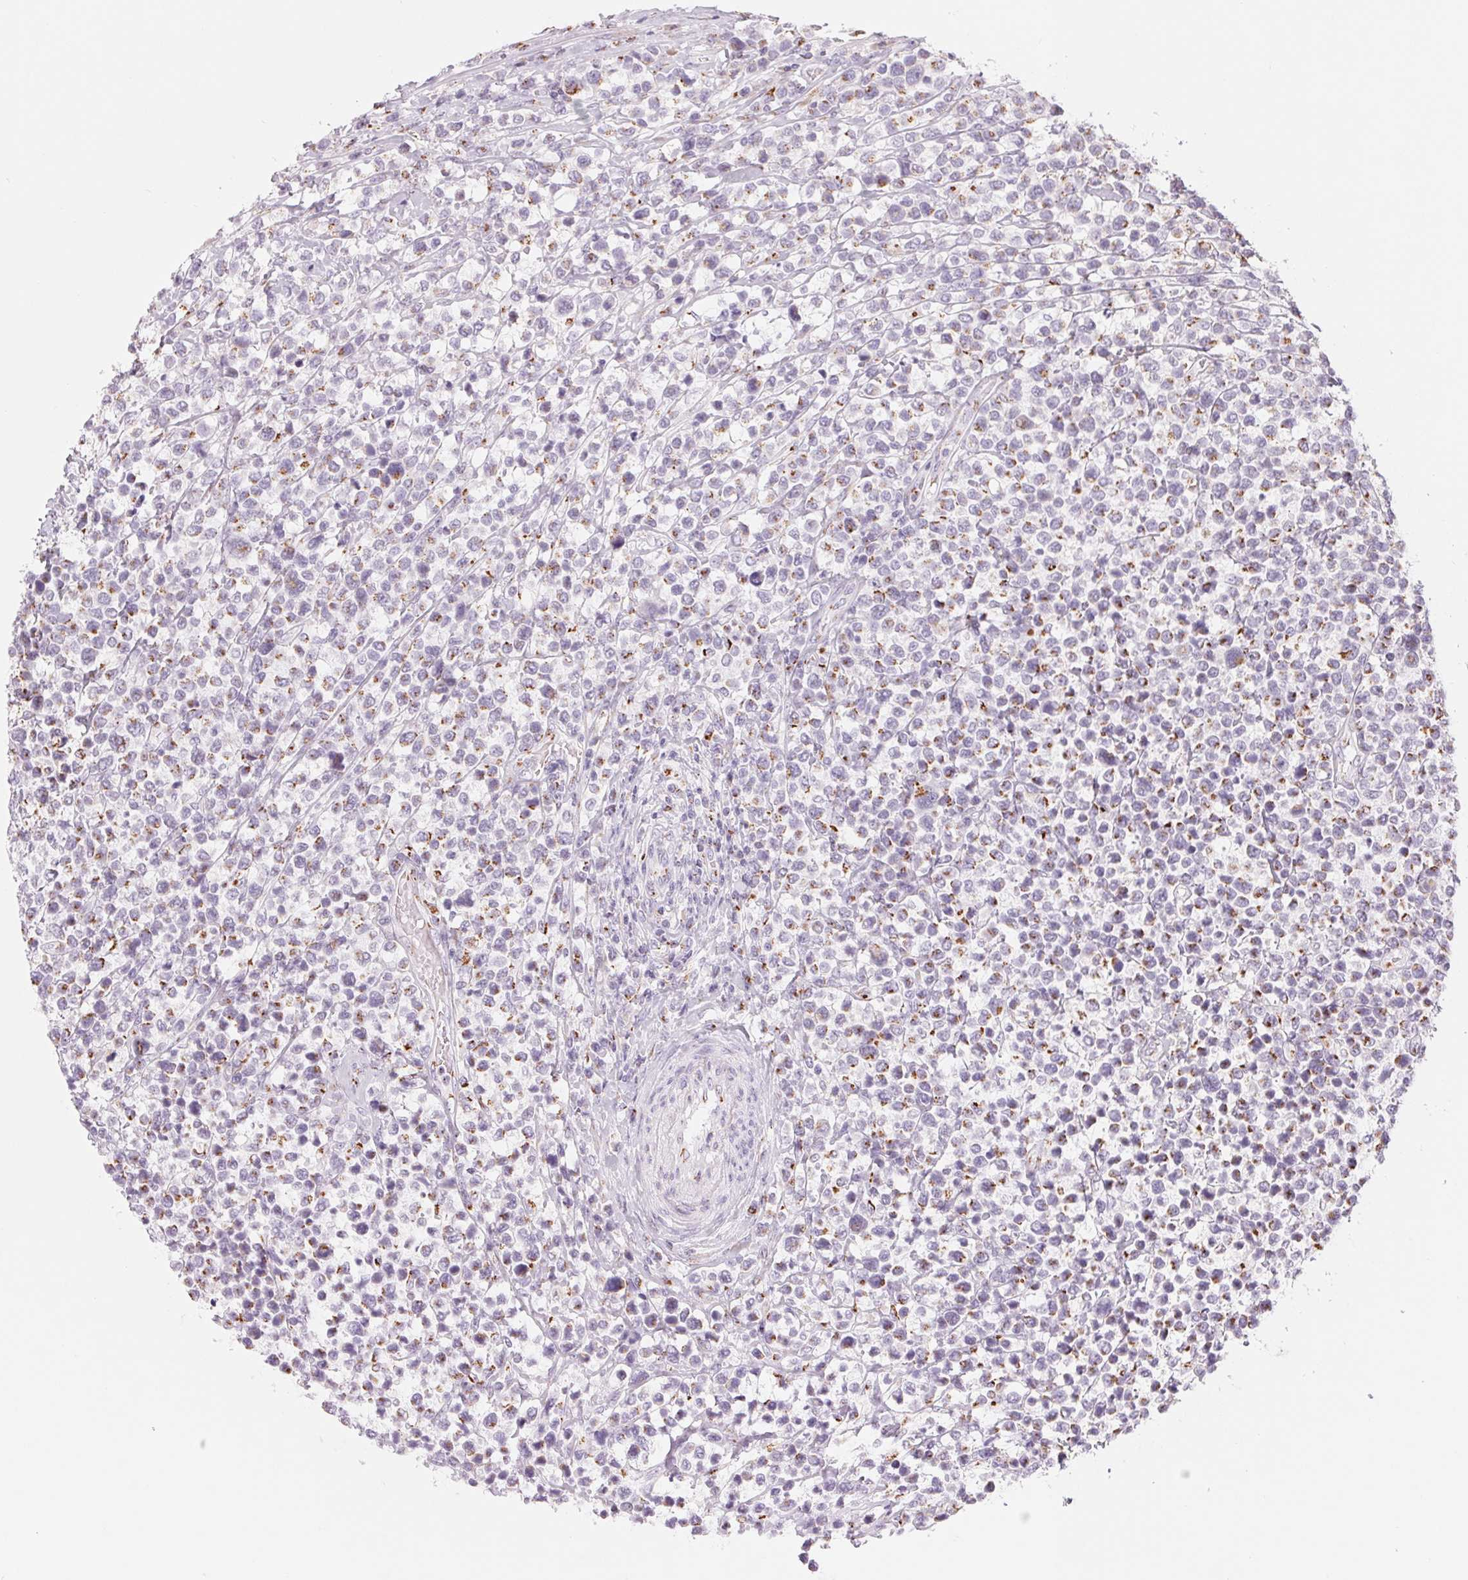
{"staining": {"intensity": "moderate", "quantity": "<25%", "location": "cytoplasmic/membranous"}, "tissue": "lymphoma", "cell_type": "Tumor cells", "image_type": "cancer", "snomed": [{"axis": "morphology", "description": "Malignant lymphoma, non-Hodgkin's type, High grade"}, {"axis": "topography", "description": "Soft tissue"}], "caption": "Immunohistochemical staining of lymphoma demonstrates low levels of moderate cytoplasmic/membranous expression in approximately <25% of tumor cells.", "gene": "GALNT7", "patient": {"sex": "female", "age": 56}}